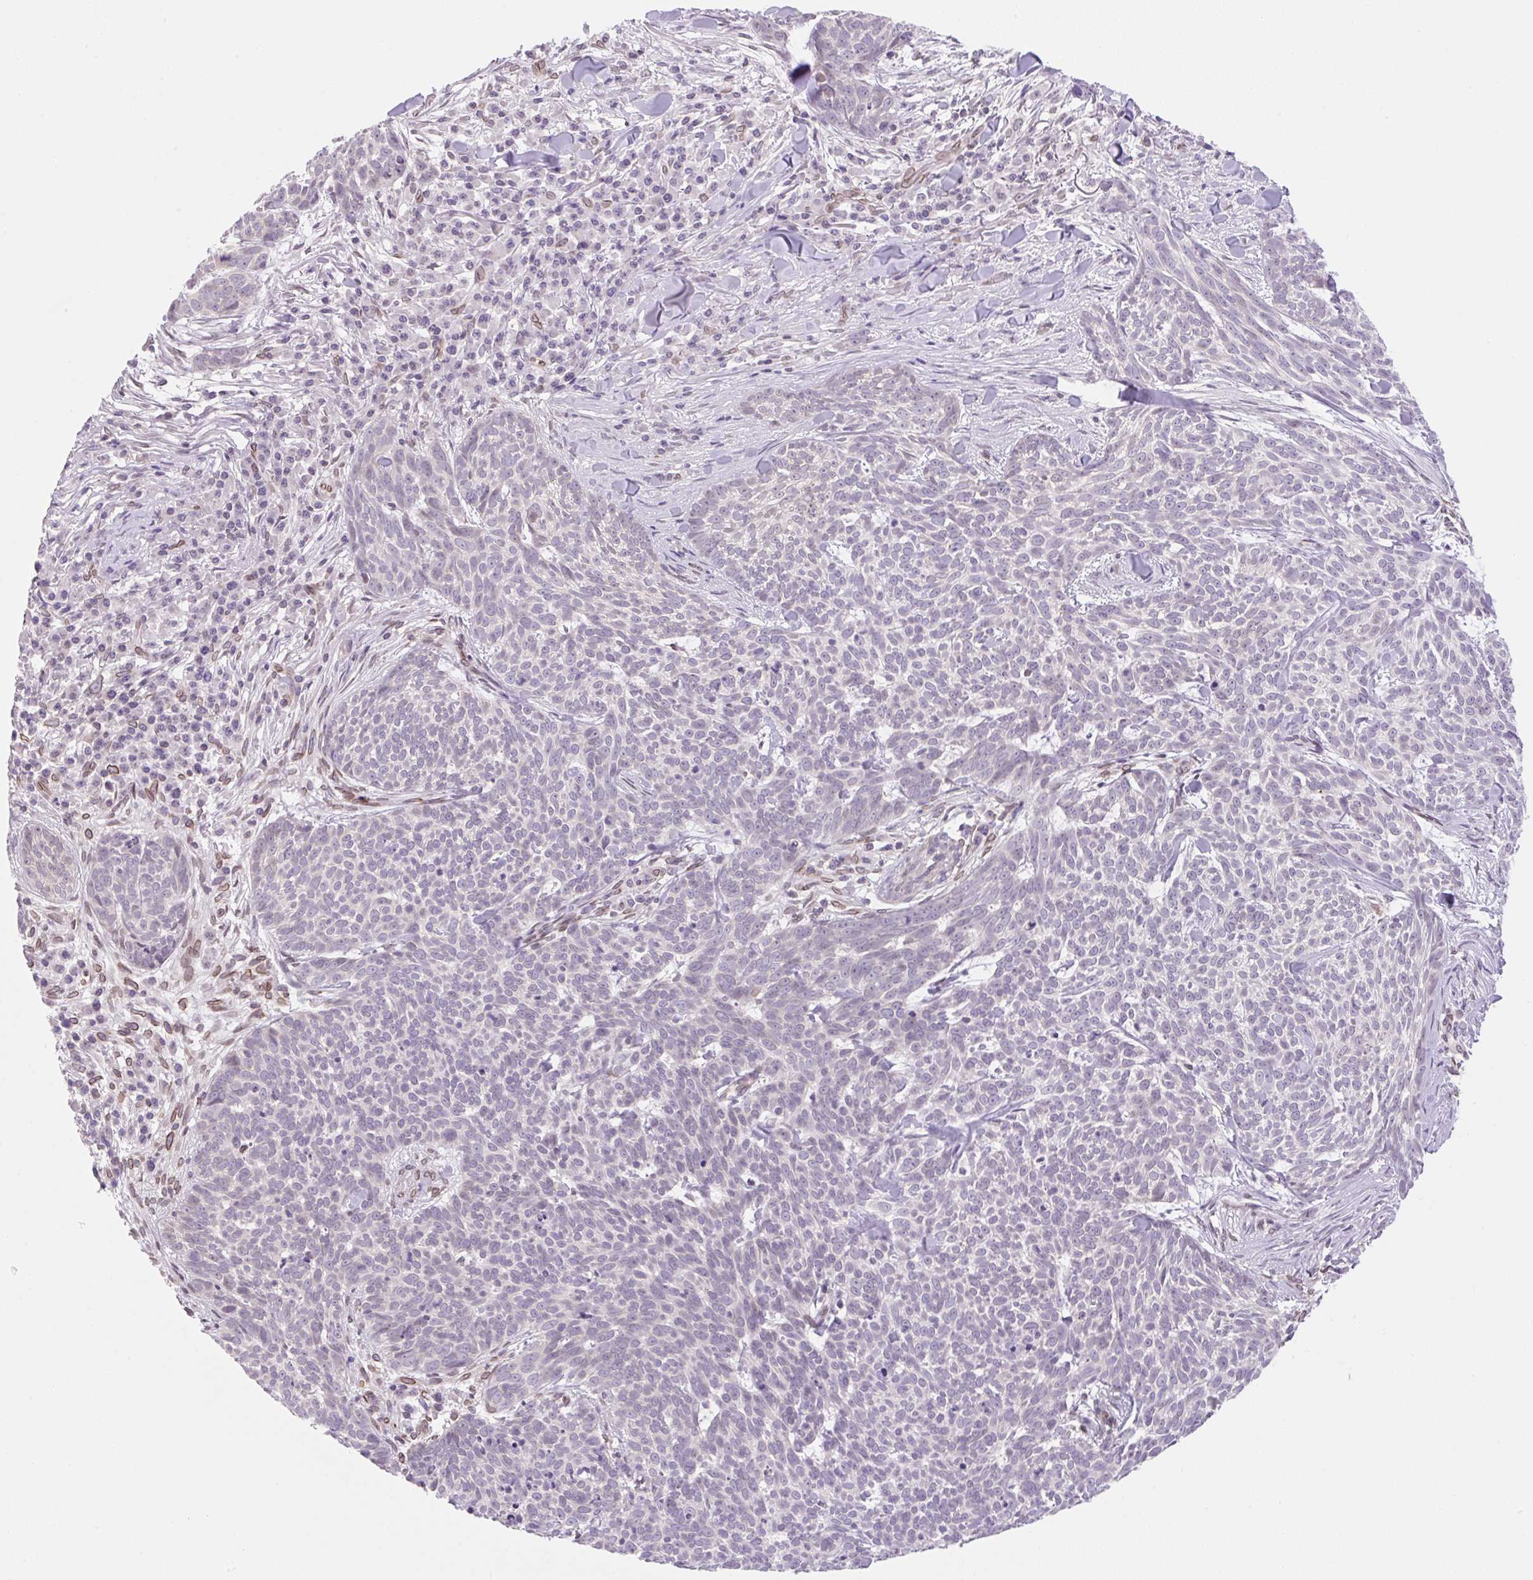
{"staining": {"intensity": "negative", "quantity": "none", "location": "none"}, "tissue": "skin cancer", "cell_type": "Tumor cells", "image_type": "cancer", "snomed": [{"axis": "morphology", "description": "Basal cell carcinoma"}, {"axis": "topography", "description": "Skin"}], "caption": "There is no significant staining in tumor cells of basal cell carcinoma (skin).", "gene": "SYNE3", "patient": {"sex": "female", "age": 93}}